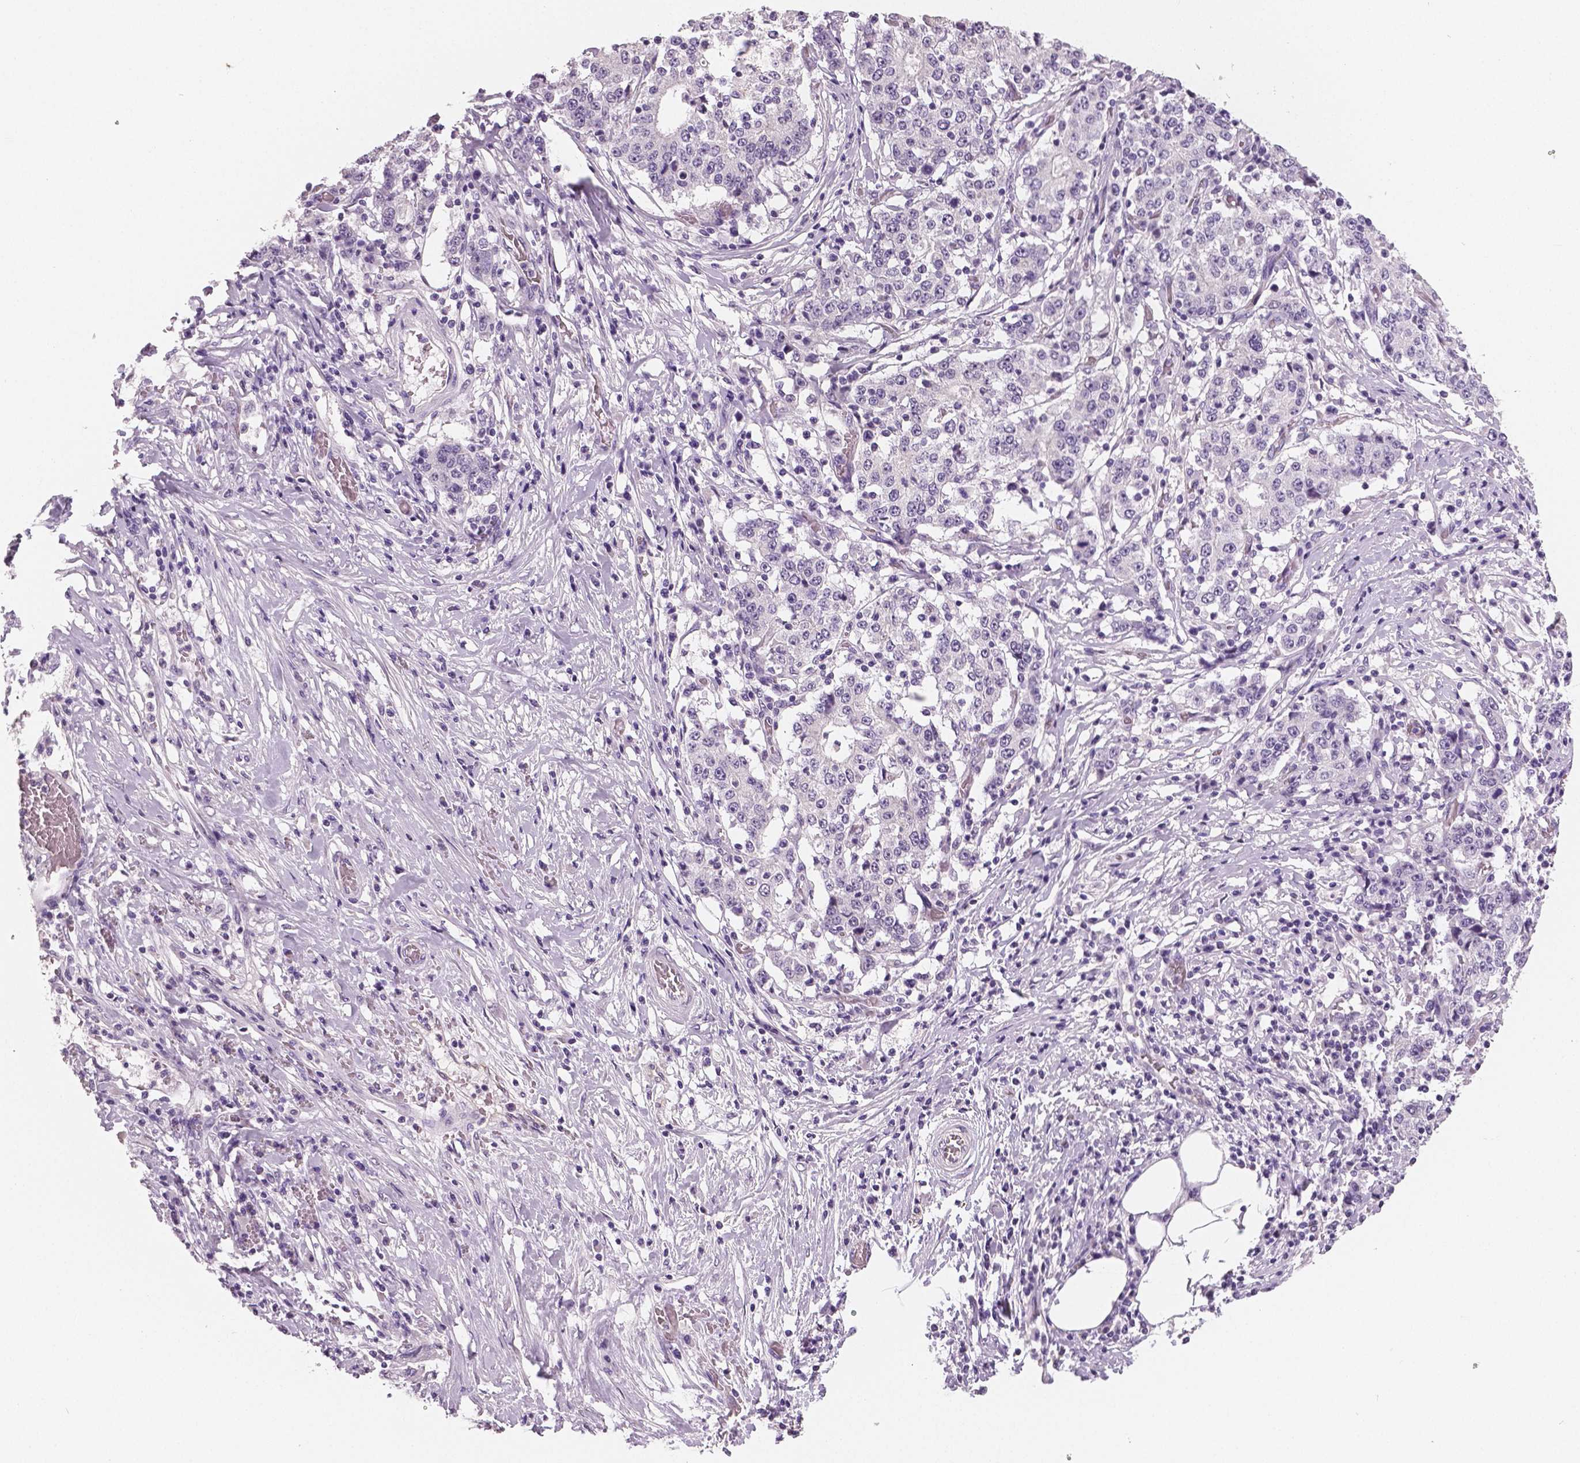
{"staining": {"intensity": "negative", "quantity": "none", "location": "none"}, "tissue": "stomach cancer", "cell_type": "Tumor cells", "image_type": "cancer", "snomed": [{"axis": "morphology", "description": "Adenocarcinoma, NOS"}, {"axis": "topography", "description": "Stomach"}], "caption": "Immunohistochemistry (IHC) histopathology image of neoplastic tissue: human stomach adenocarcinoma stained with DAB (3,3'-diaminobenzidine) displays no significant protein positivity in tumor cells.", "gene": "TSPAN7", "patient": {"sex": "male", "age": 59}}